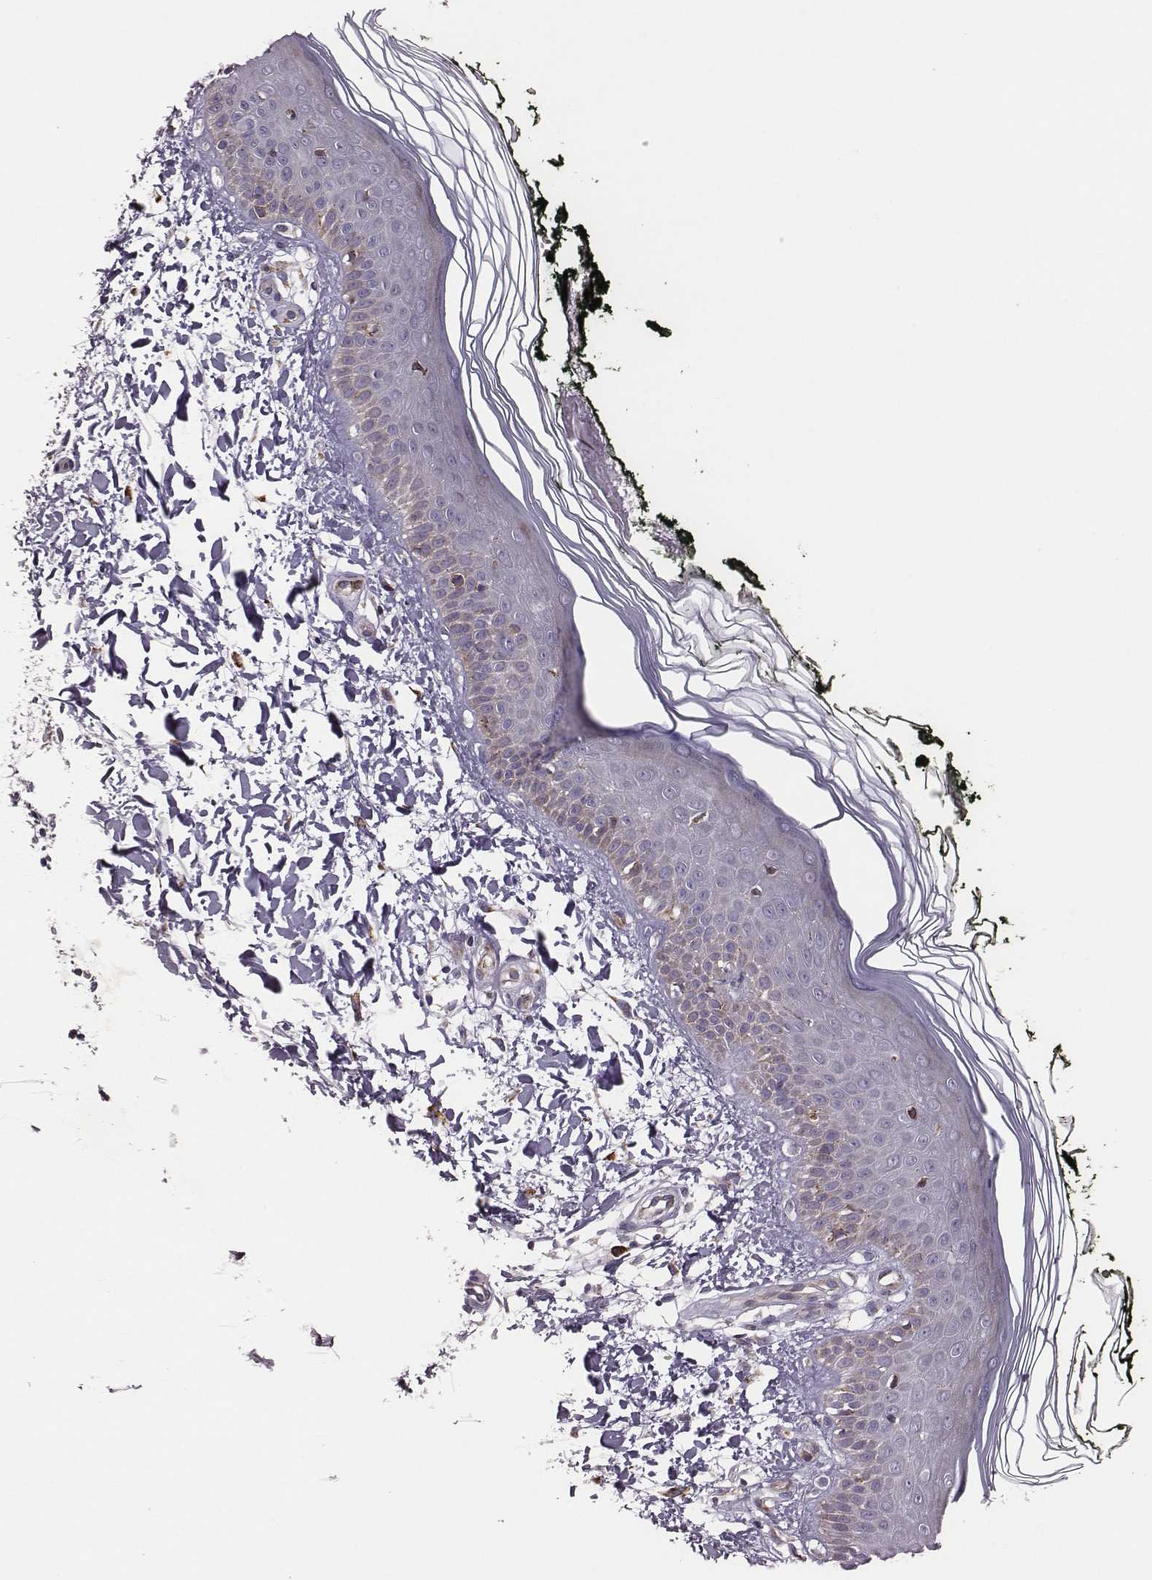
{"staining": {"intensity": "negative", "quantity": "none", "location": "none"}, "tissue": "skin", "cell_type": "Fibroblasts", "image_type": "normal", "snomed": [{"axis": "morphology", "description": "Normal tissue, NOS"}, {"axis": "topography", "description": "Skin"}], "caption": "Skin was stained to show a protein in brown. There is no significant expression in fibroblasts.", "gene": "SELENOI", "patient": {"sex": "female", "age": 62}}